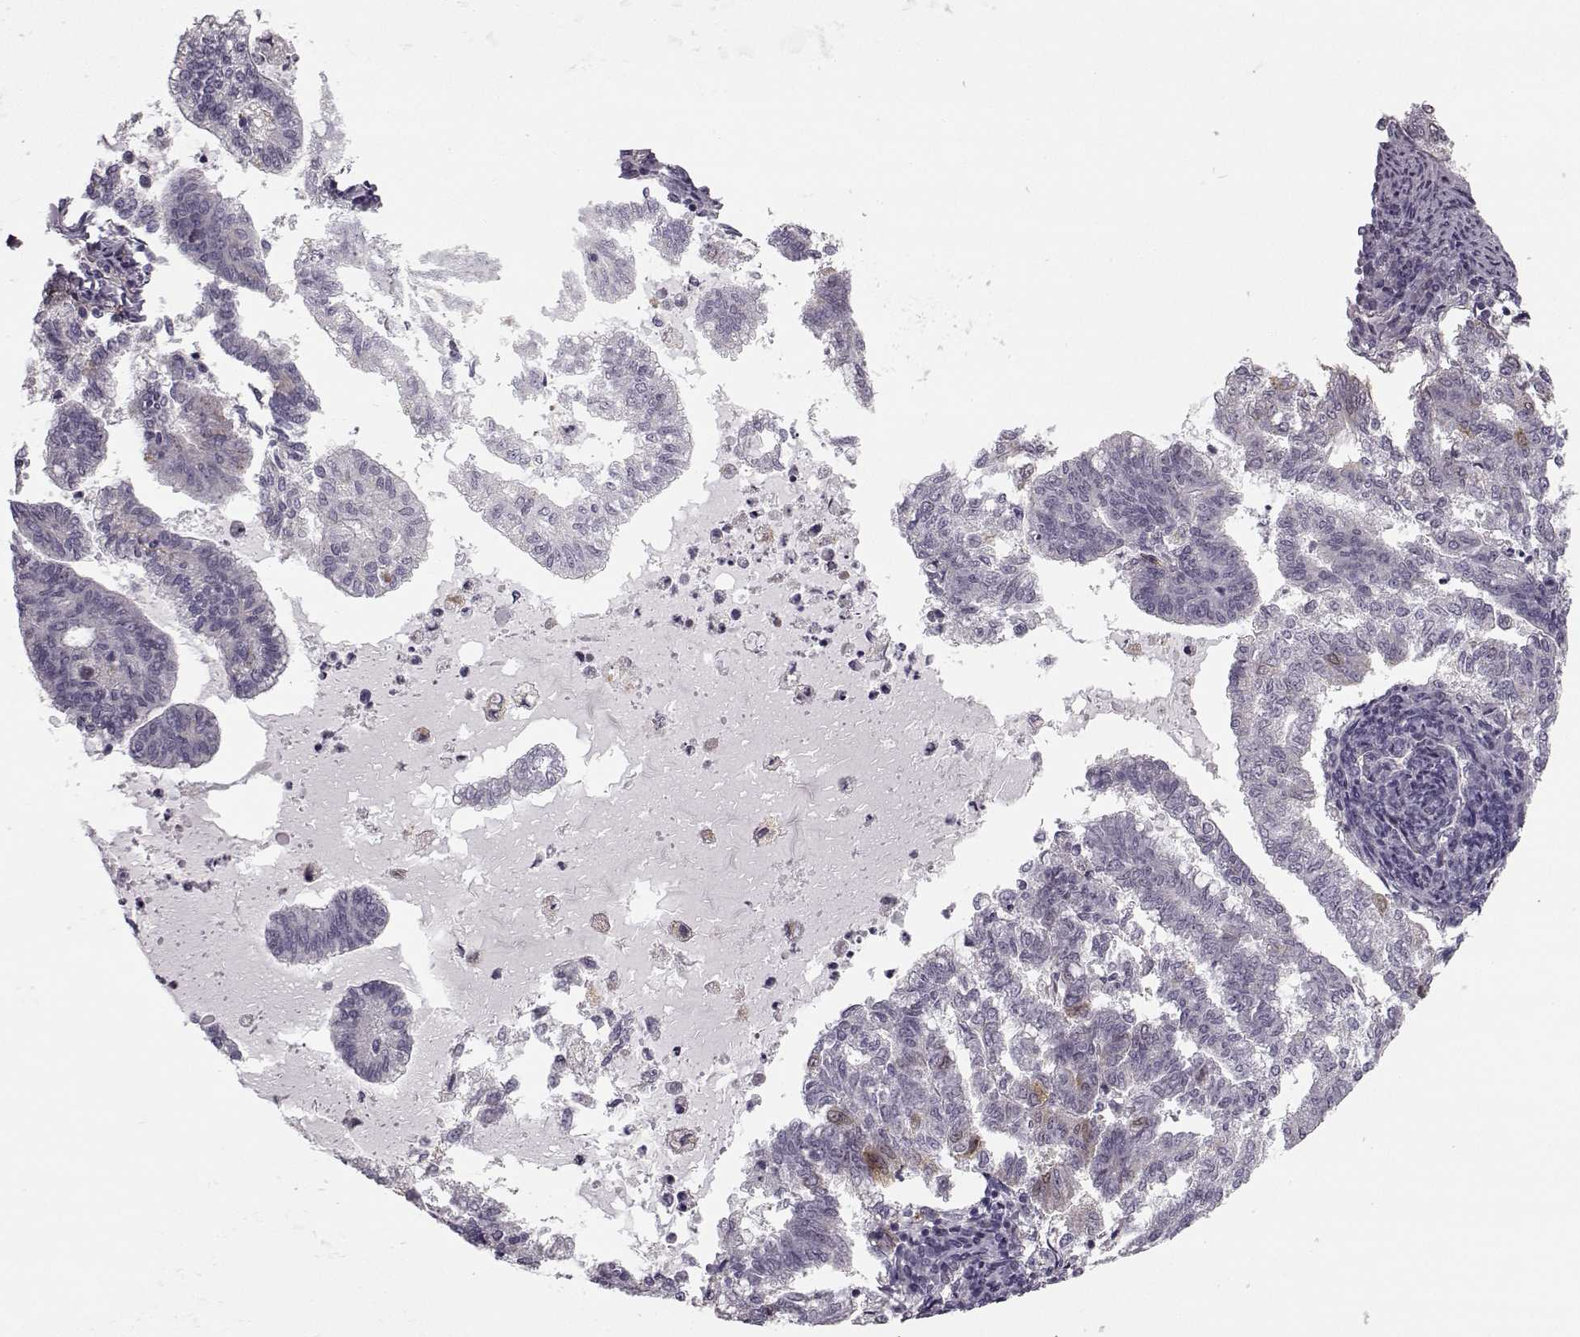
{"staining": {"intensity": "weak", "quantity": "<25%", "location": "cytoplasmic/membranous"}, "tissue": "endometrial cancer", "cell_type": "Tumor cells", "image_type": "cancer", "snomed": [{"axis": "morphology", "description": "Adenocarcinoma, NOS"}, {"axis": "topography", "description": "Endometrium"}], "caption": "Tumor cells show no significant protein expression in endometrial adenocarcinoma.", "gene": "HMMR", "patient": {"sex": "female", "age": 79}}